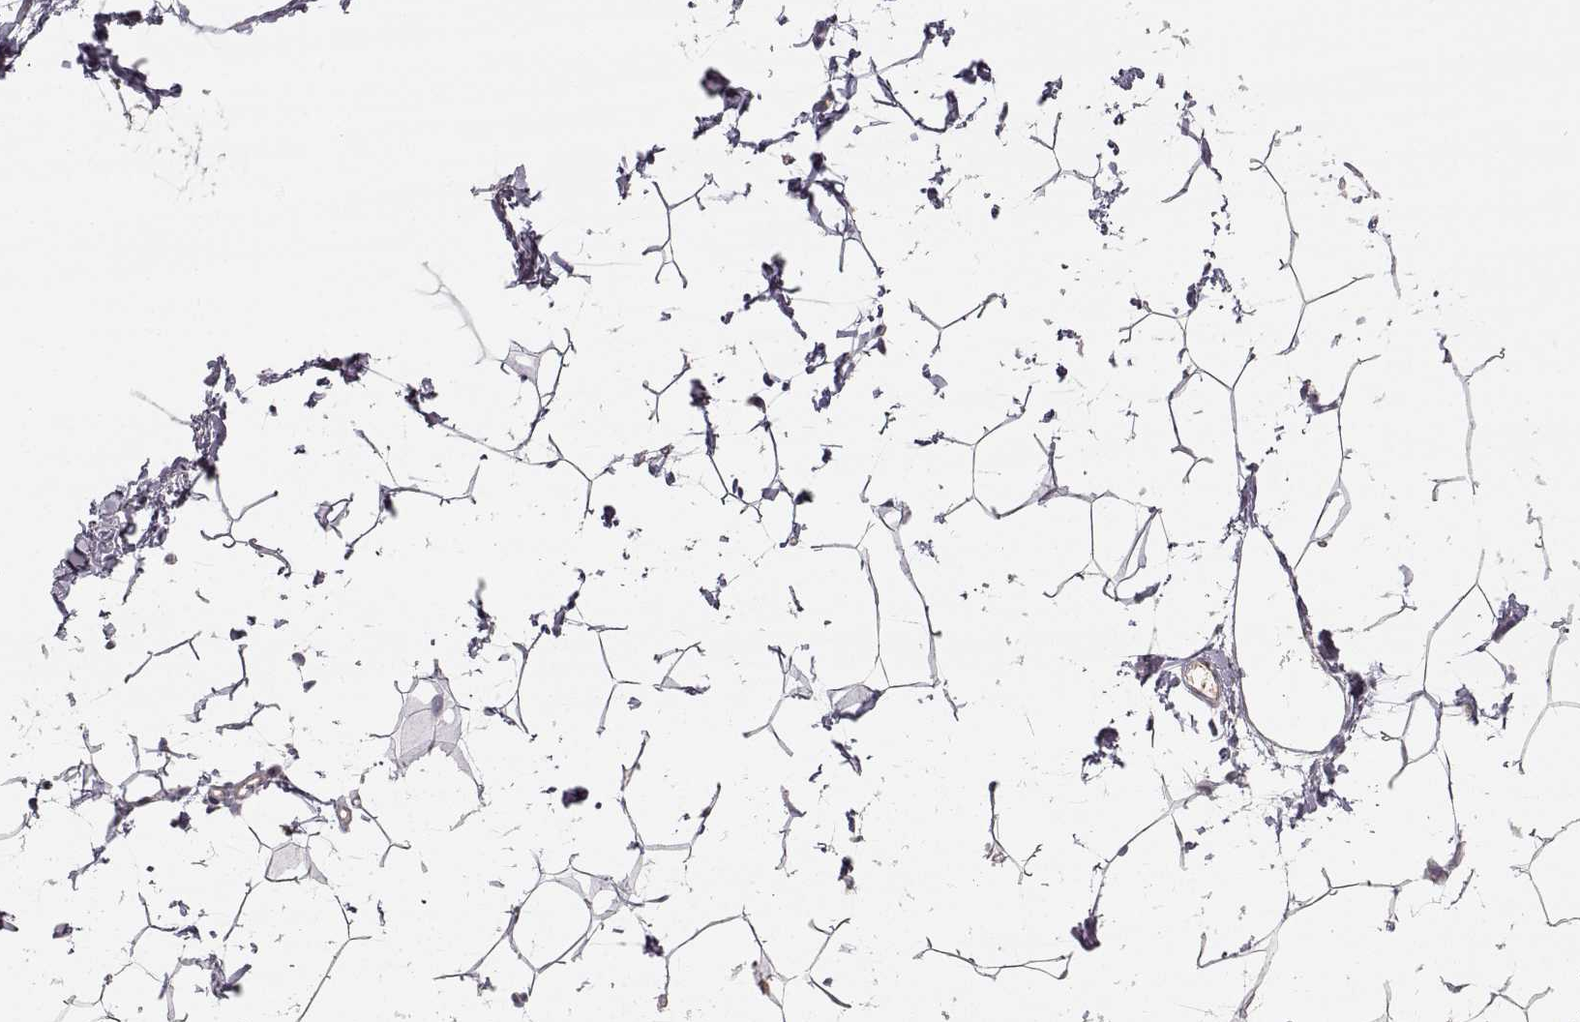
{"staining": {"intensity": "negative", "quantity": "none", "location": "none"}, "tissue": "breast", "cell_type": "Adipocytes", "image_type": "normal", "snomed": [{"axis": "morphology", "description": "Normal tissue, NOS"}, {"axis": "topography", "description": "Breast"}], "caption": "Micrograph shows no significant protein positivity in adipocytes of normal breast.", "gene": "RUNDC3A", "patient": {"sex": "female", "age": 32}}